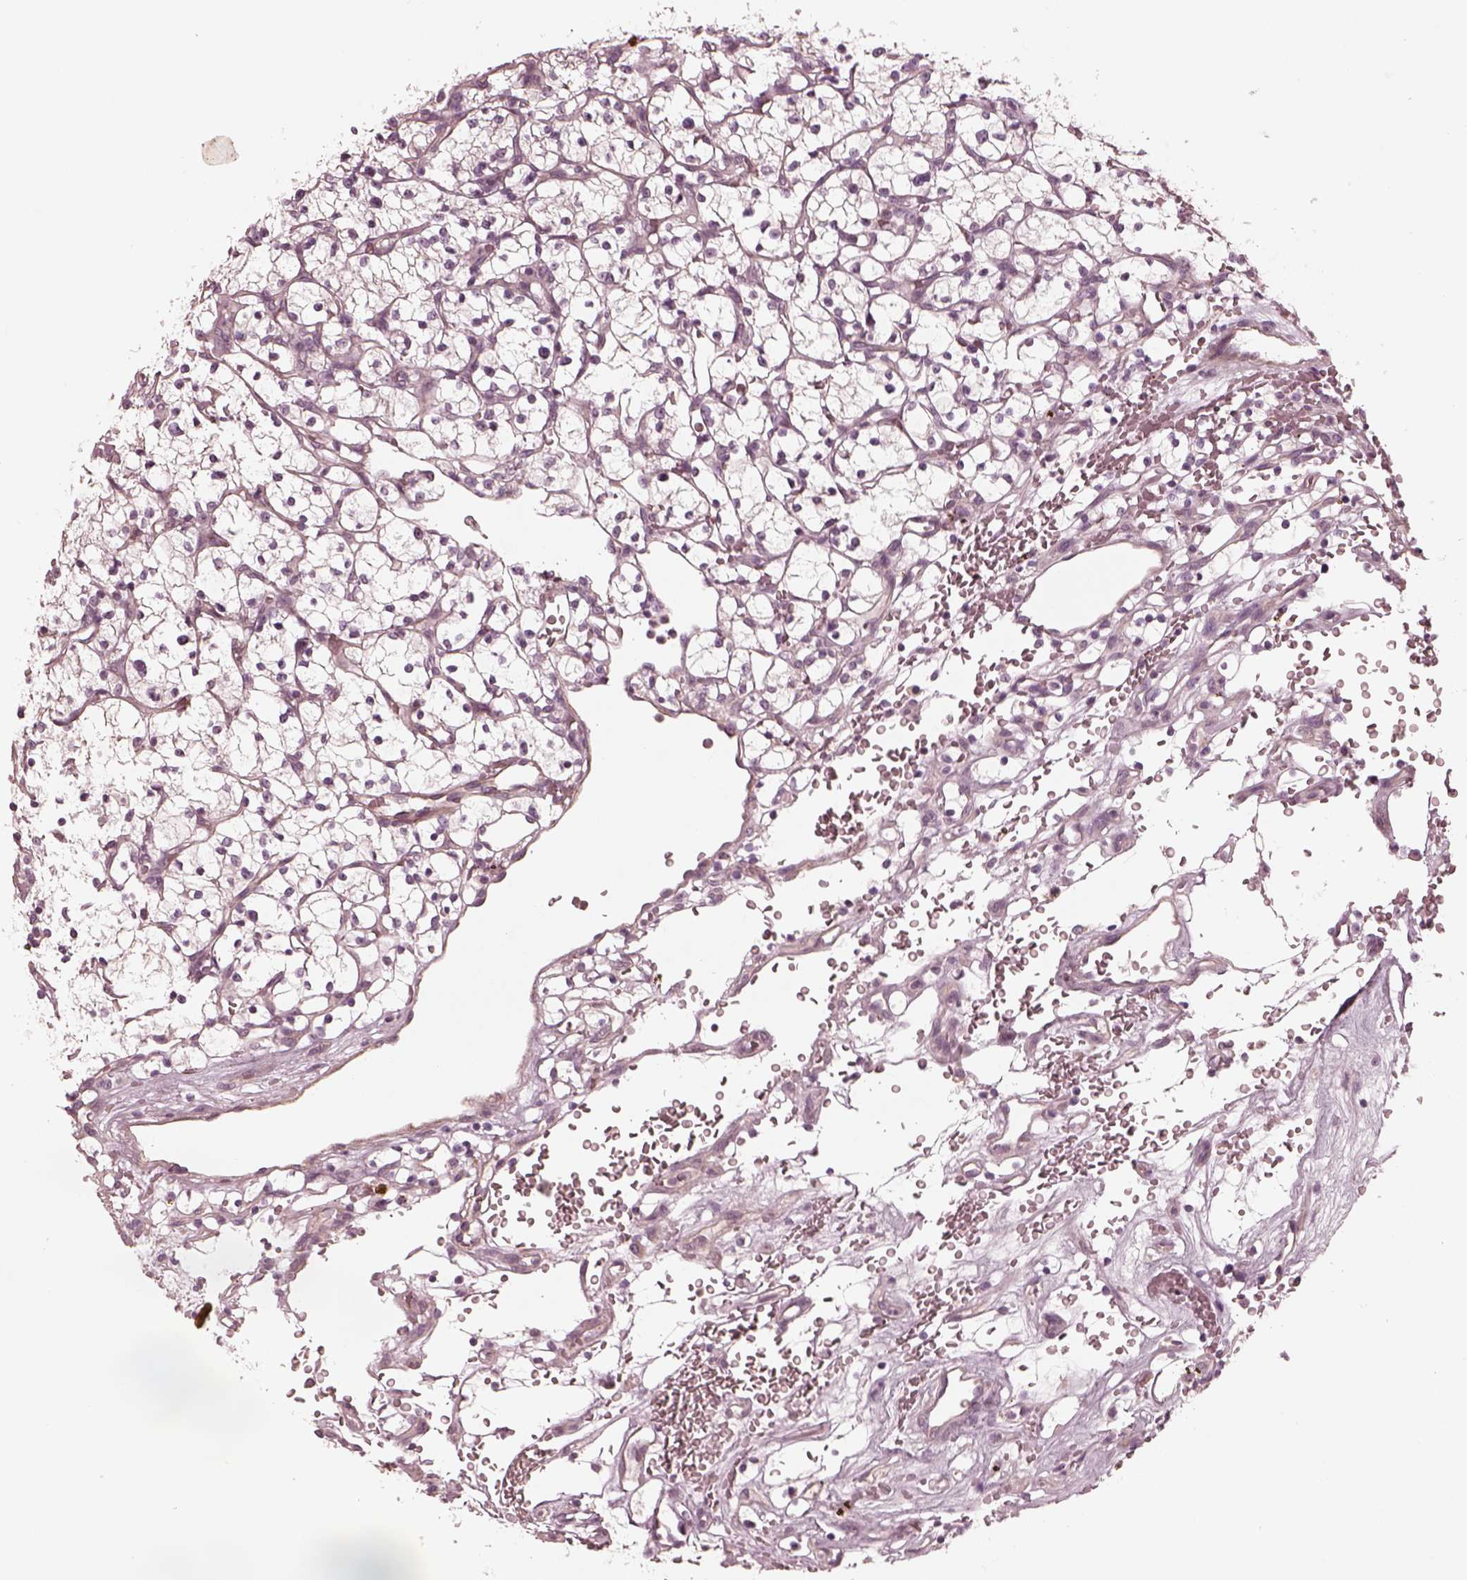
{"staining": {"intensity": "negative", "quantity": "none", "location": "none"}, "tissue": "renal cancer", "cell_type": "Tumor cells", "image_type": "cancer", "snomed": [{"axis": "morphology", "description": "Adenocarcinoma, NOS"}, {"axis": "topography", "description": "Kidney"}], "caption": "The micrograph reveals no significant expression in tumor cells of renal cancer.", "gene": "KIF6", "patient": {"sex": "female", "age": 64}}